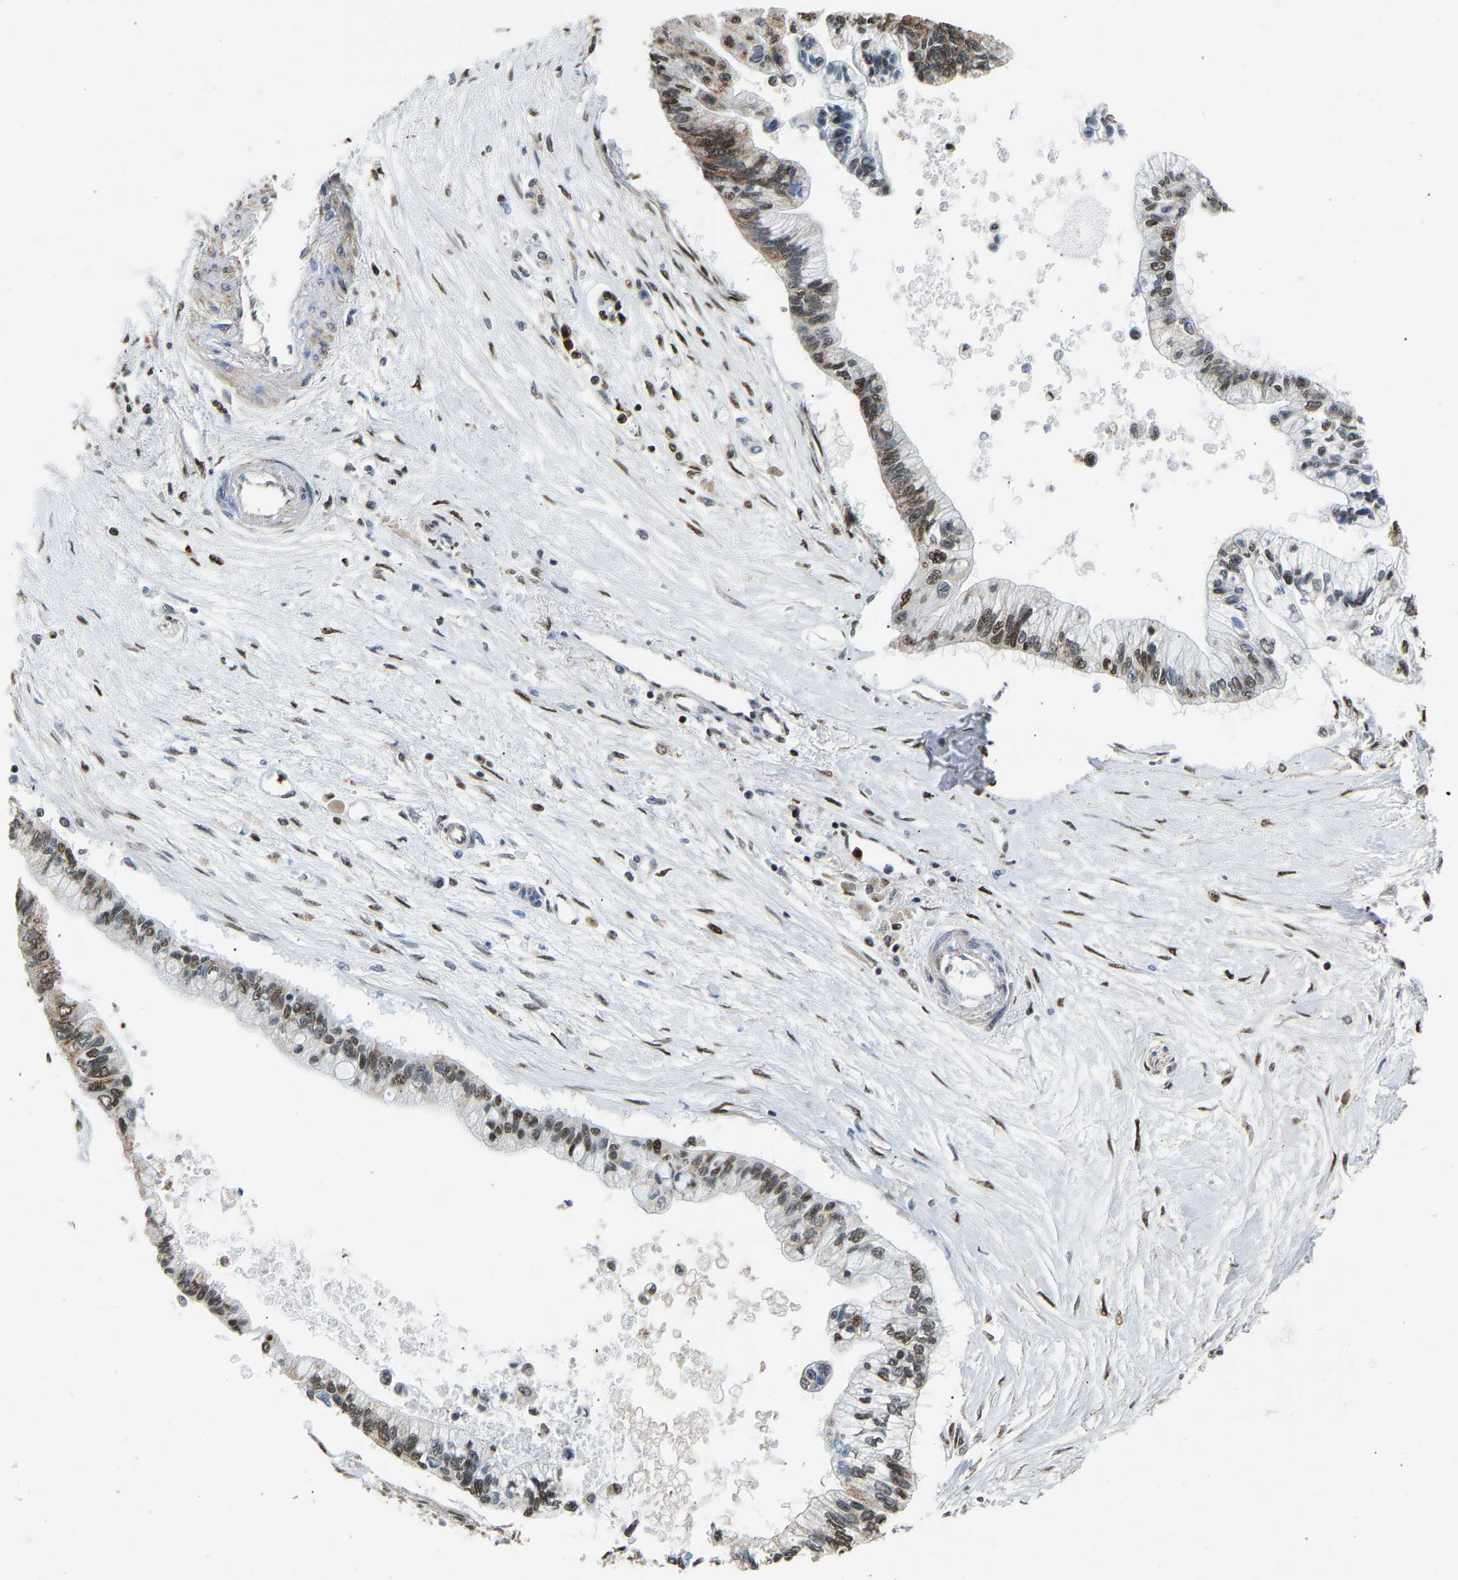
{"staining": {"intensity": "moderate", "quantity": ">75%", "location": "cytoplasmic/membranous,nuclear"}, "tissue": "pancreatic cancer", "cell_type": "Tumor cells", "image_type": "cancer", "snomed": [{"axis": "morphology", "description": "Adenocarcinoma, NOS"}, {"axis": "topography", "description": "Pancreas"}], "caption": "Tumor cells display moderate cytoplasmic/membranous and nuclear positivity in about >75% of cells in pancreatic cancer (adenocarcinoma). (DAB = brown stain, brightfield microscopy at high magnification).", "gene": "SAFB", "patient": {"sex": "female", "age": 77}}